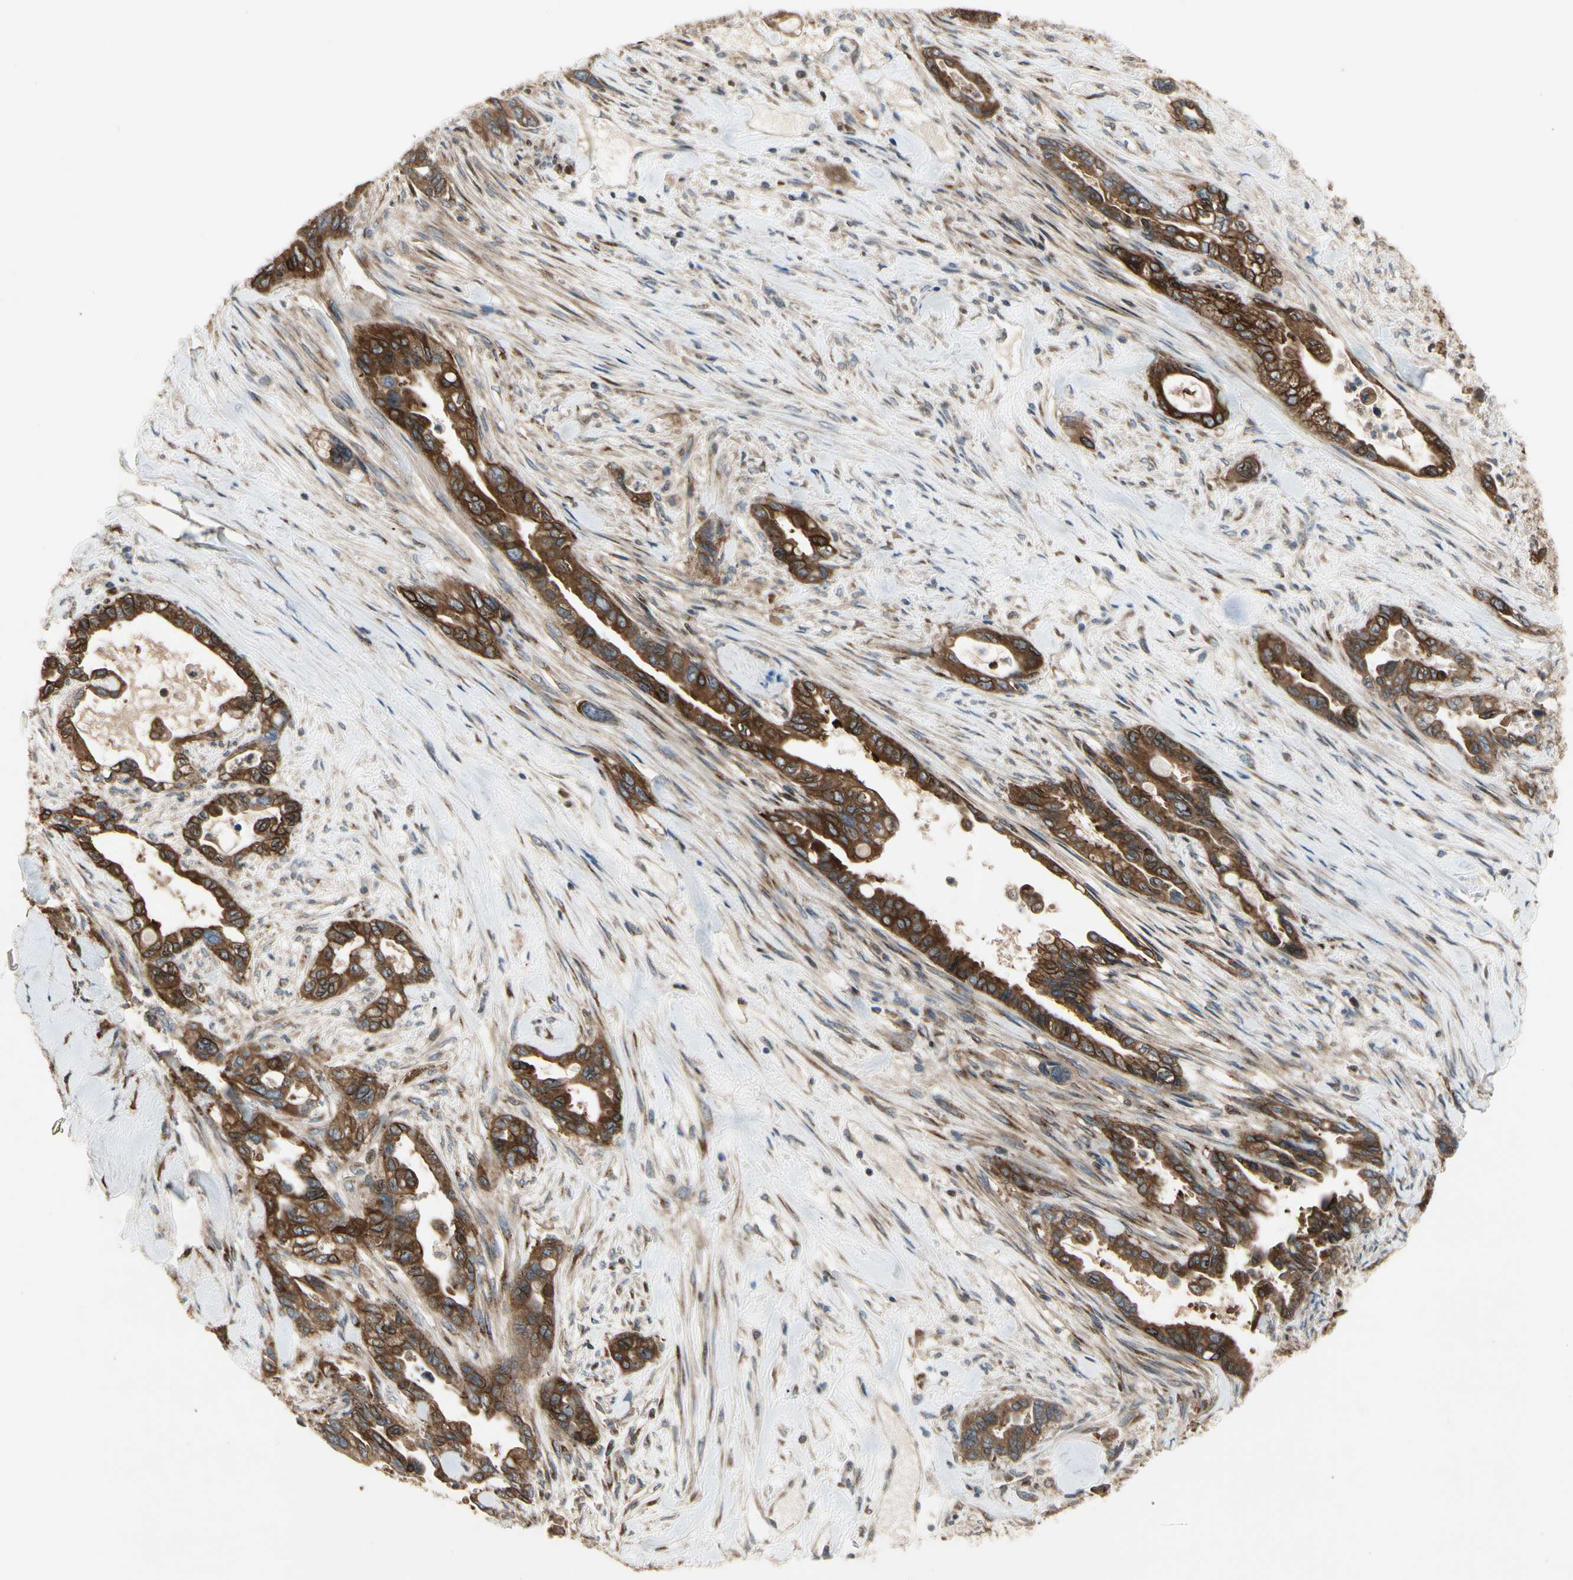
{"staining": {"intensity": "strong", "quantity": ">75%", "location": "cytoplasmic/membranous"}, "tissue": "pancreatic cancer", "cell_type": "Tumor cells", "image_type": "cancer", "snomed": [{"axis": "morphology", "description": "Adenocarcinoma, NOS"}, {"axis": "topography", "description": "Pancreas"}], "caption": "IHC staining of pancreatic cancer, which reveals high levels of strong cytoplasmic/membranous positivity in about >75% of tumor cells indicating strong cytoplasmic/membranous protein positivity. The staining was performed using DAB (3,3'-diaminobenzidine) (brown) for protein detection and nuclei were counterstained in hematoxylin (blue).", "gene": "CGREF1", "patient": {"sex": "male", "age": 70}}